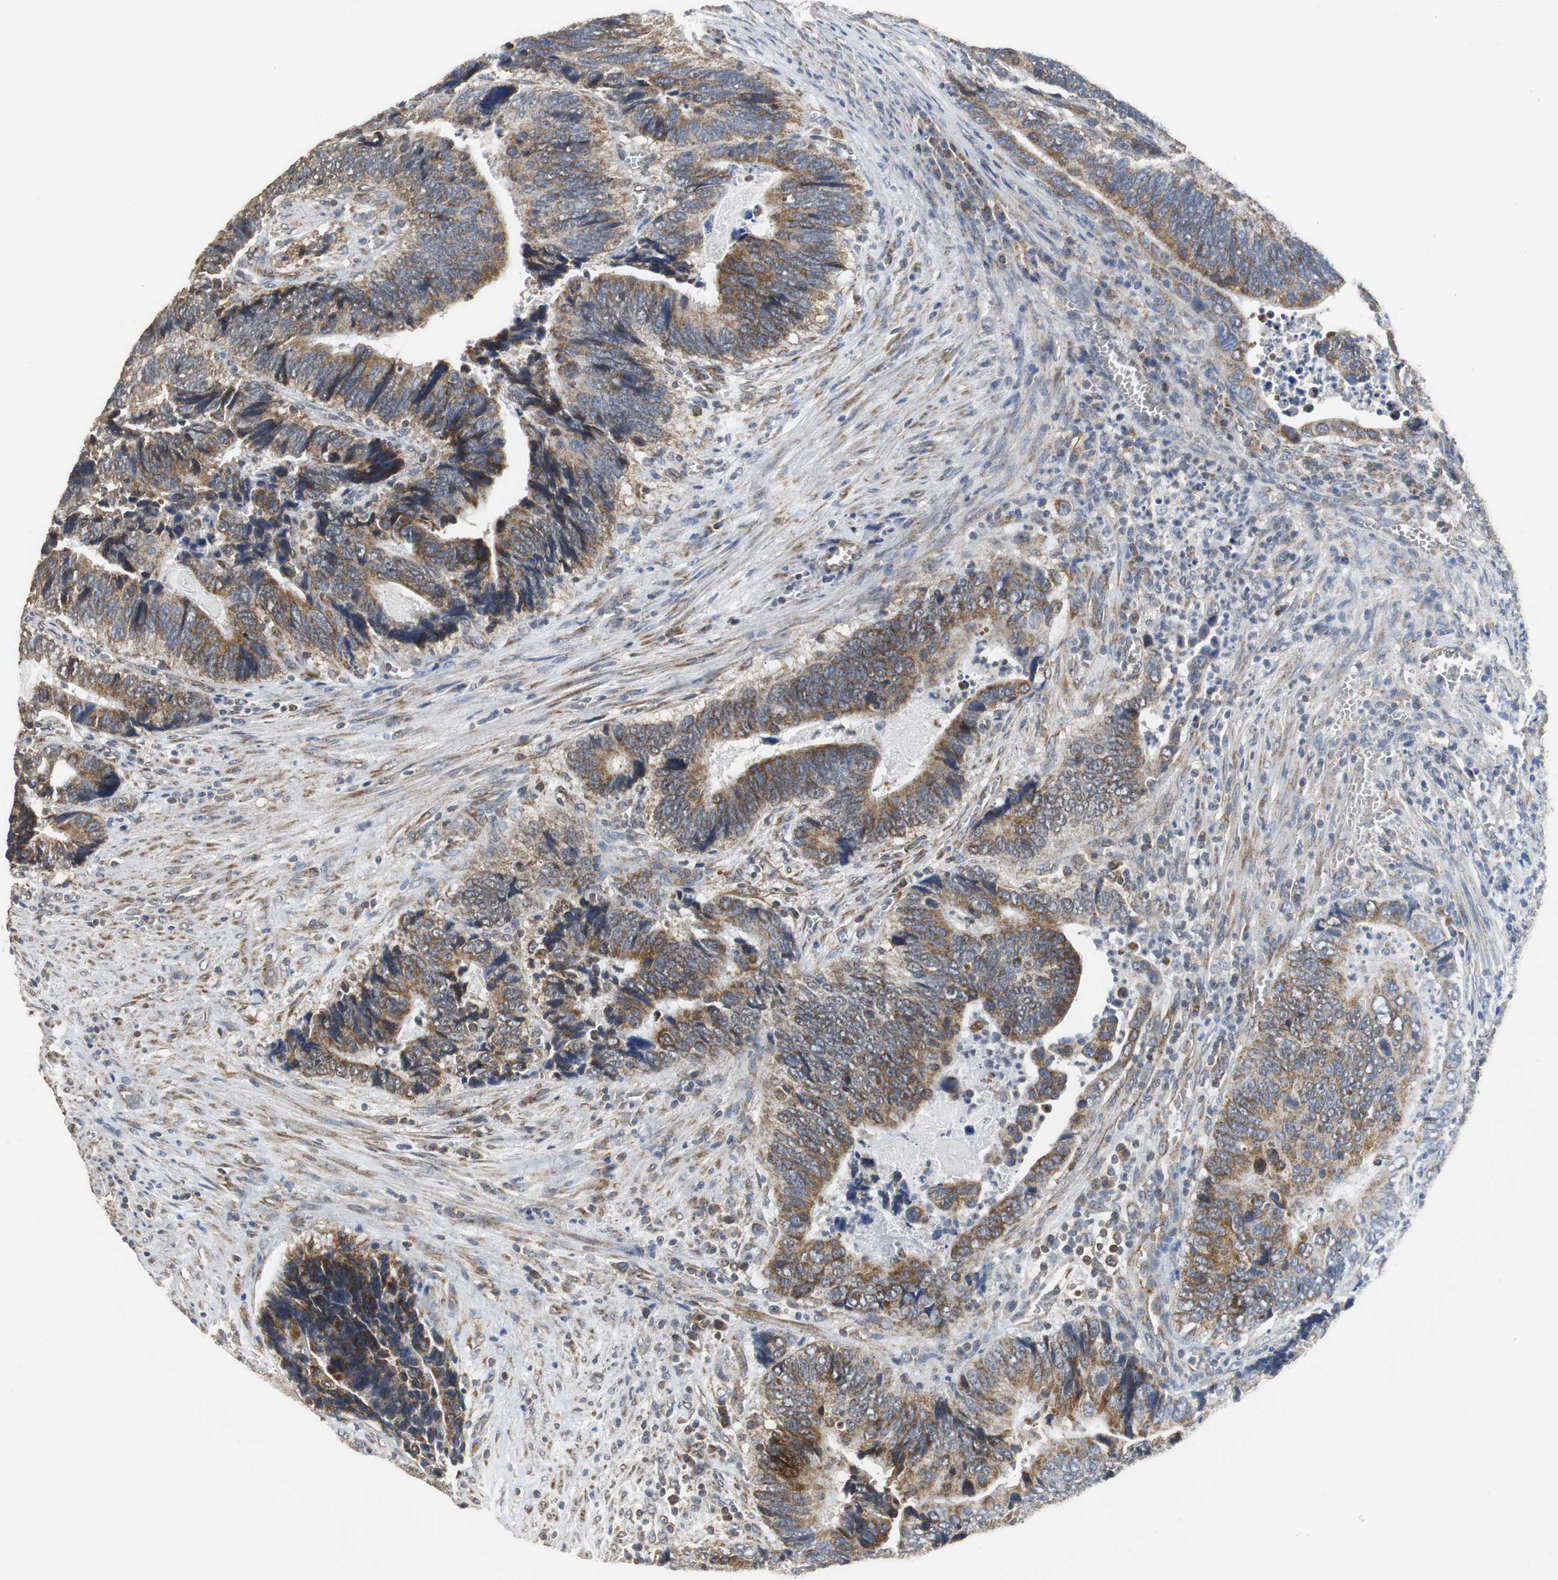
{"staining": {"intensity": "moderate", "quantity": "25%-75%", "location": "cytoplasmic/membranous"}, "tissue": "colorectal cancer", "cell_type": "Tumor cells", "image_type": "cancer", "snomed": [{"axis": "morphology", "description": "Adenocarcinoma, NOS"}, {"axis": "topography", "description": "Colon"}], "caption": "Immunohistochemistry of human adenocarcinoma (colorectal) displays medium levels of moderate cytoplasmic/membranous expression in approximately 25%-75% of tumor cells.", "gene": "NNT", "patient": {"sex": "male", "age": 72}}